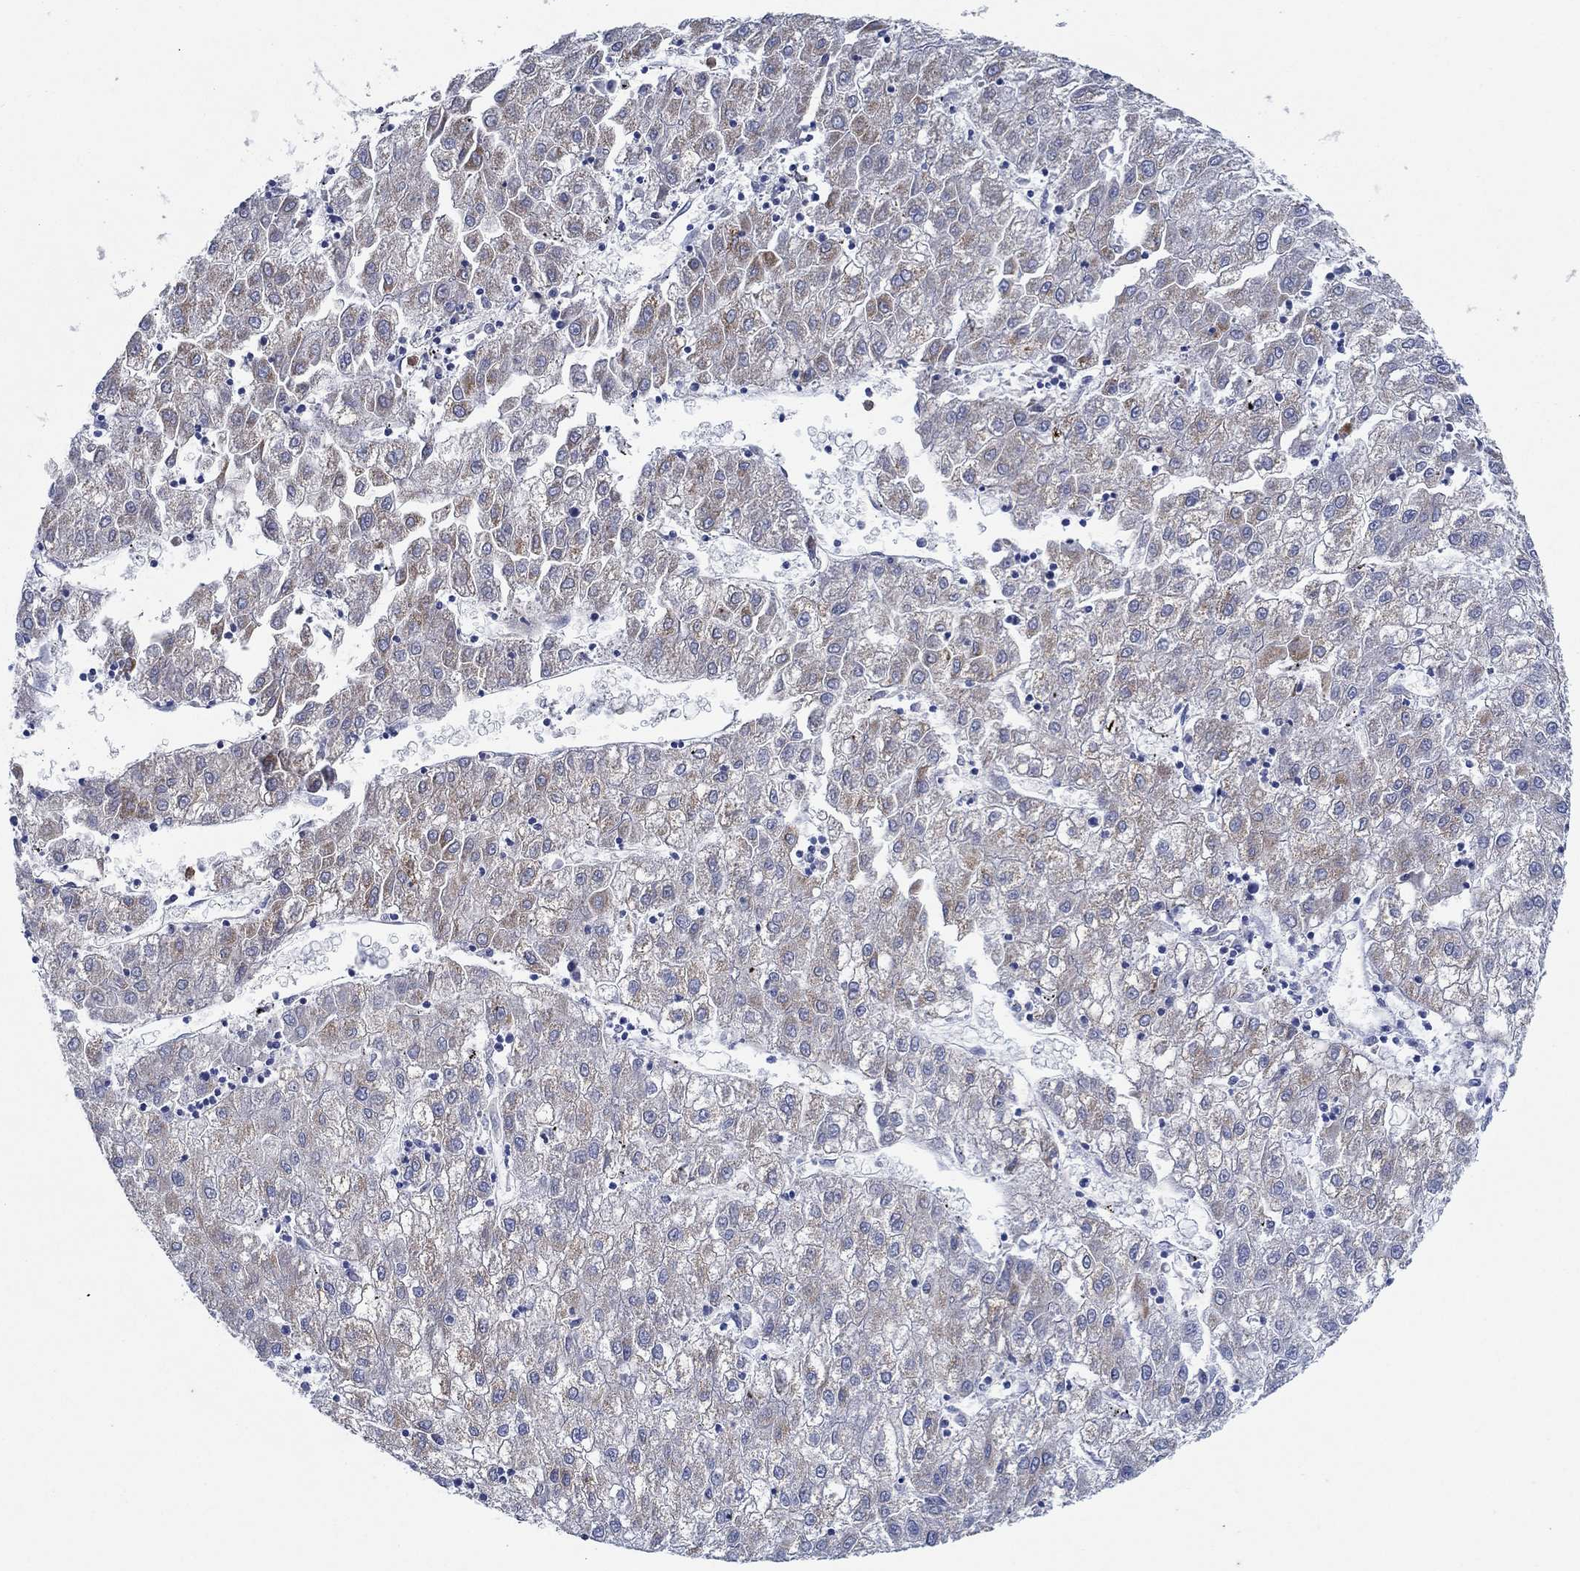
{"staining": {"intensity": "moderate", "quantity": "25%-75%", "location": "cytoplasmic/membranous"}, "tissue": "liver cancer", "cell_type": "Tumor cells", "image_type": "cancer", "snomed": [{"axis": "morphology", "description": "Carcinoma, Hepatocellular, NOS"}, {"axis": "topography", "description": "Liver"}], "caption": "Immunohistochemistry histopathology image of neoplastic tissue: liver cancer stained using immunohistochemistry exhibits medium levels of moderate protein expression localized specifically in the cytoplasmic/membranous of tumor cells, appearing as a cytoplasmic/membranous brown color.", "gene": "CPM", "patient": {"sex": "male", "age": 72}}